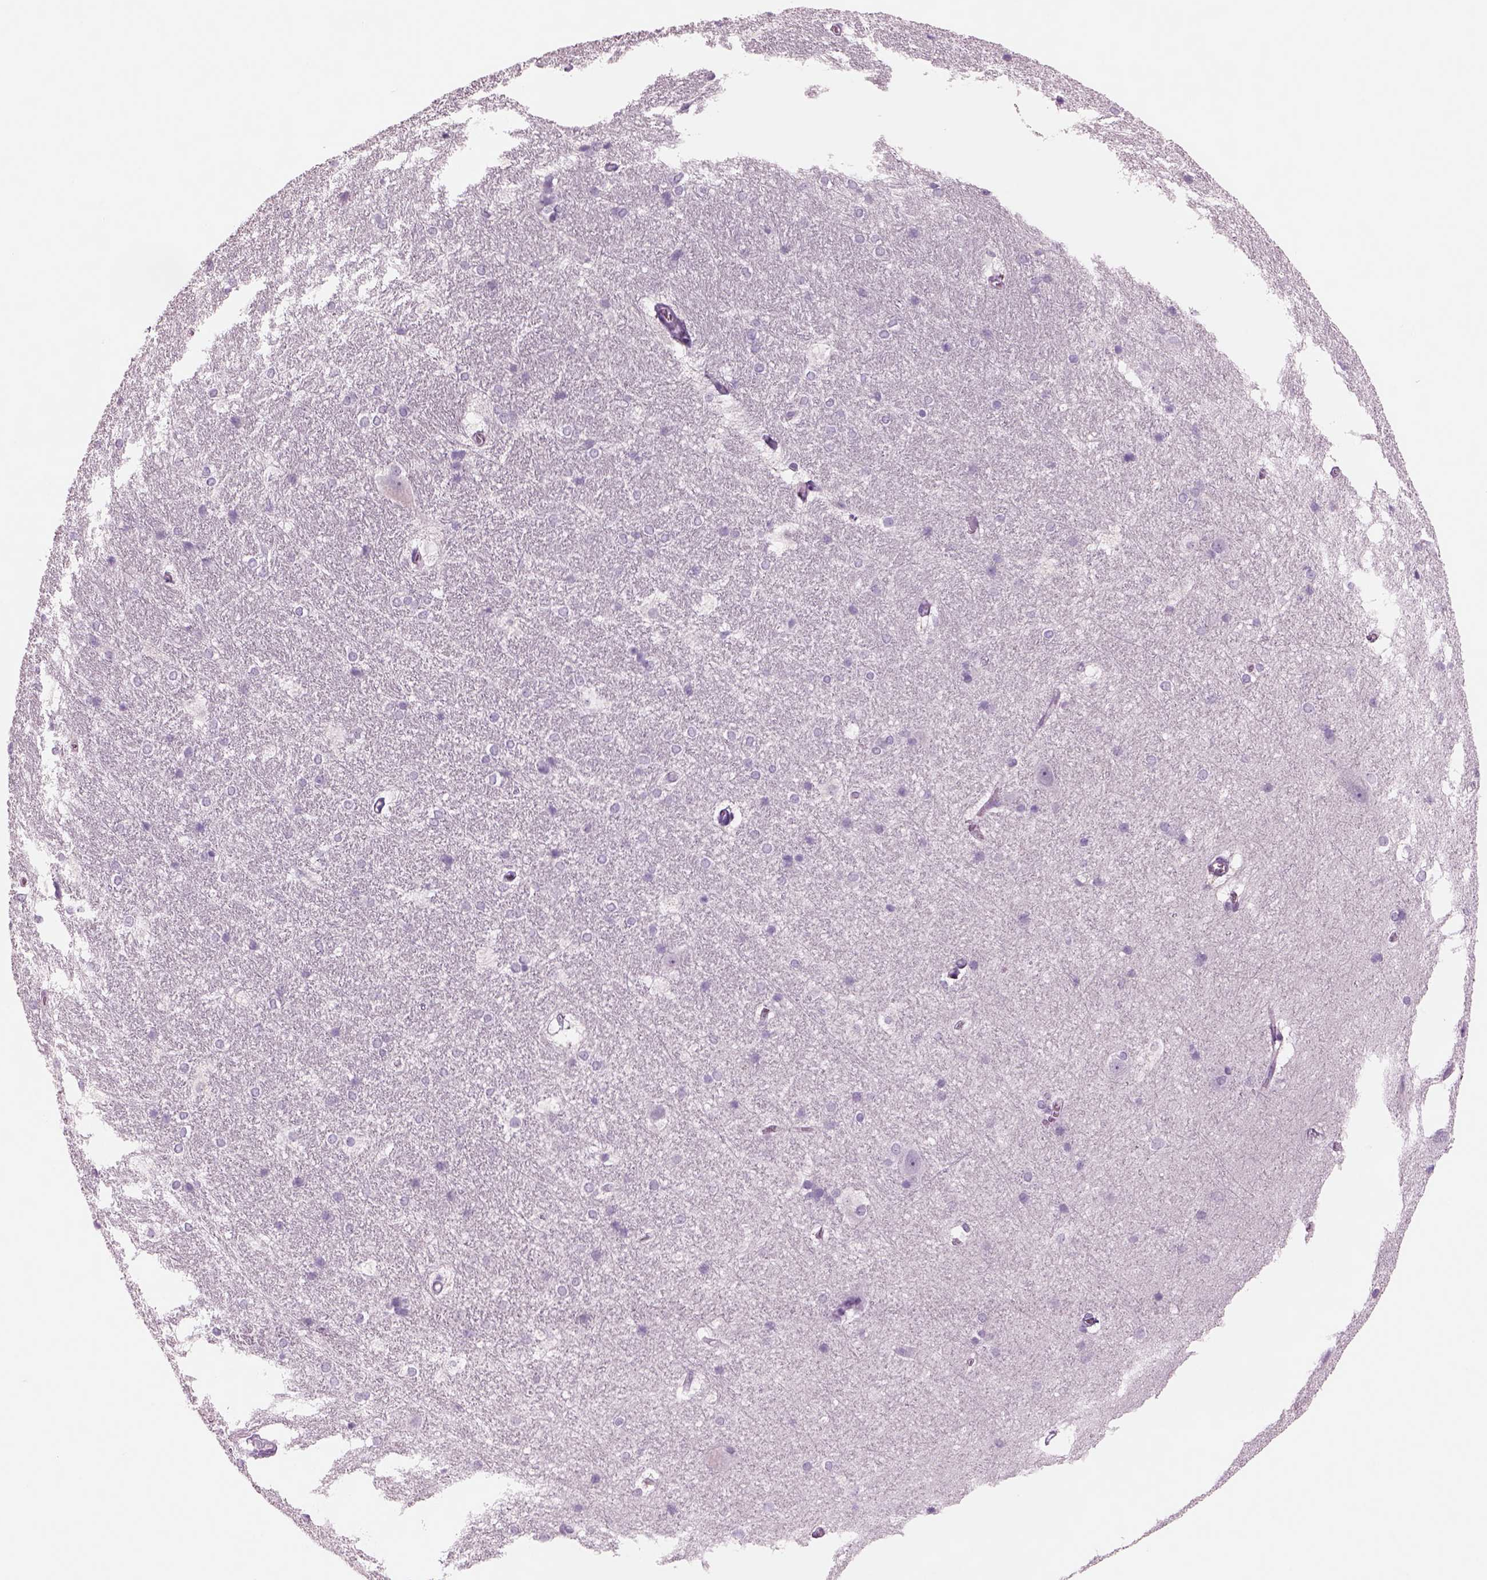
{"staining": {"intensity": "negative", "quantity": "none", "location": "none"}, "tissue": "hippocampus", "cell_type": "Glial cells", "image_type": "normal", "snomed": [{"axis": "morphology", "description": "Normal tissue, NOS"}, {"axis": "topography", "description": "Cerebral cortex"}, {"axis": "topography", "description": "Hippocampus"}], "caption": "This is a image of immunohistochemistry (IHC) staining of normal hippocampus, which shows no positivity in glial cells.", "gene": "RHO", "patient": {"sex": "female", "age": 19}}